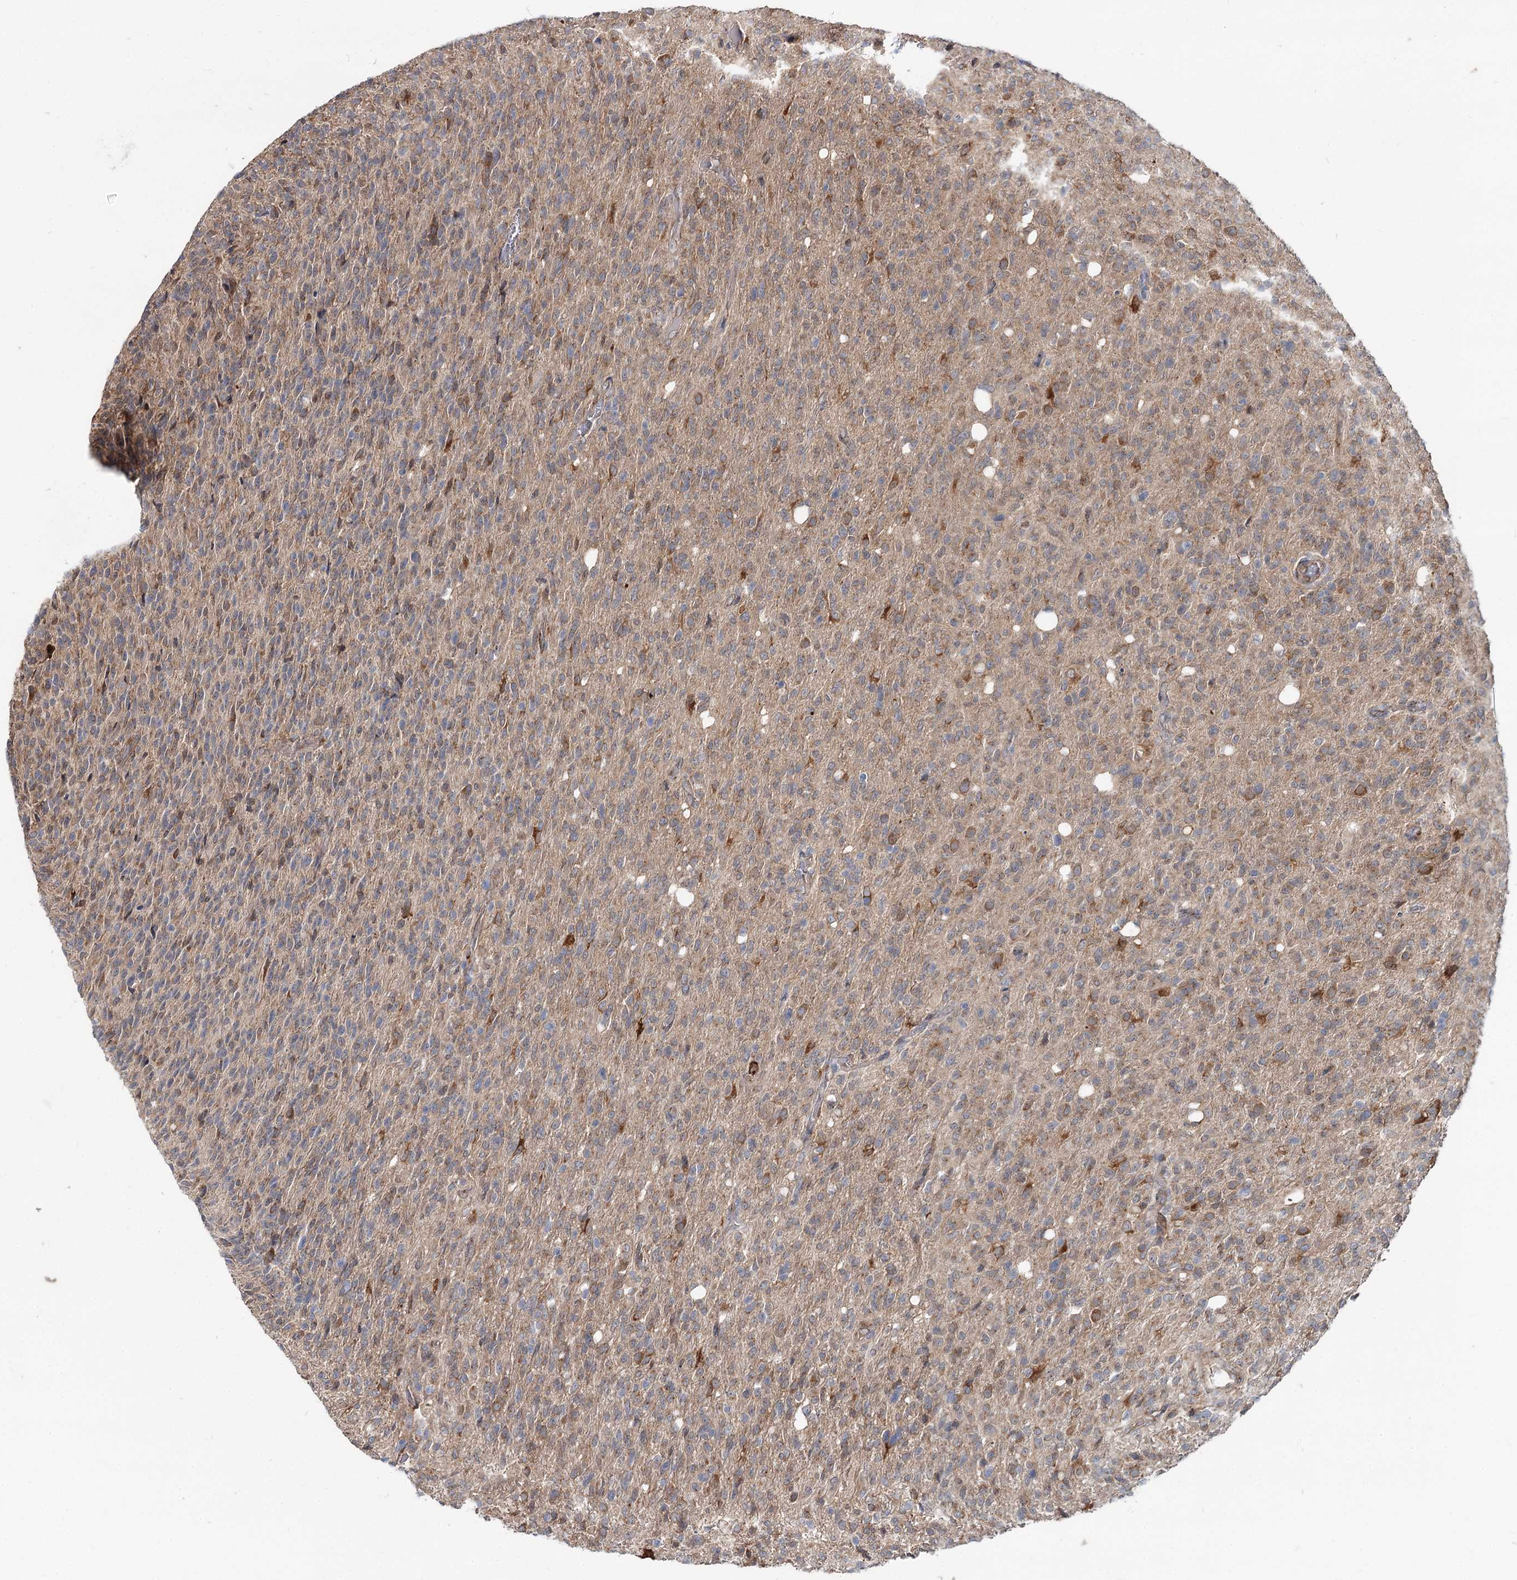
{"staining": {"intensity": "weak", "quantity": "25%-75%", "location": "cytoplasmic/membranous"}, "tissue": "glioma", "cell_type": "Tumor cells", "image_type": "cancer", "snomed": [{"axis": "morphology", "description": "Glioma, malignant, High grade"}, {"axis": "topography", "description": "Brain"}], "caption": "The photomicrograph shows staining of glioma, revealing weak cytoplasmic/membranous protein positivity (brown color) within tumor cells.", "gene": "SPART", "patient": {"sex": "female", "age": 57}}